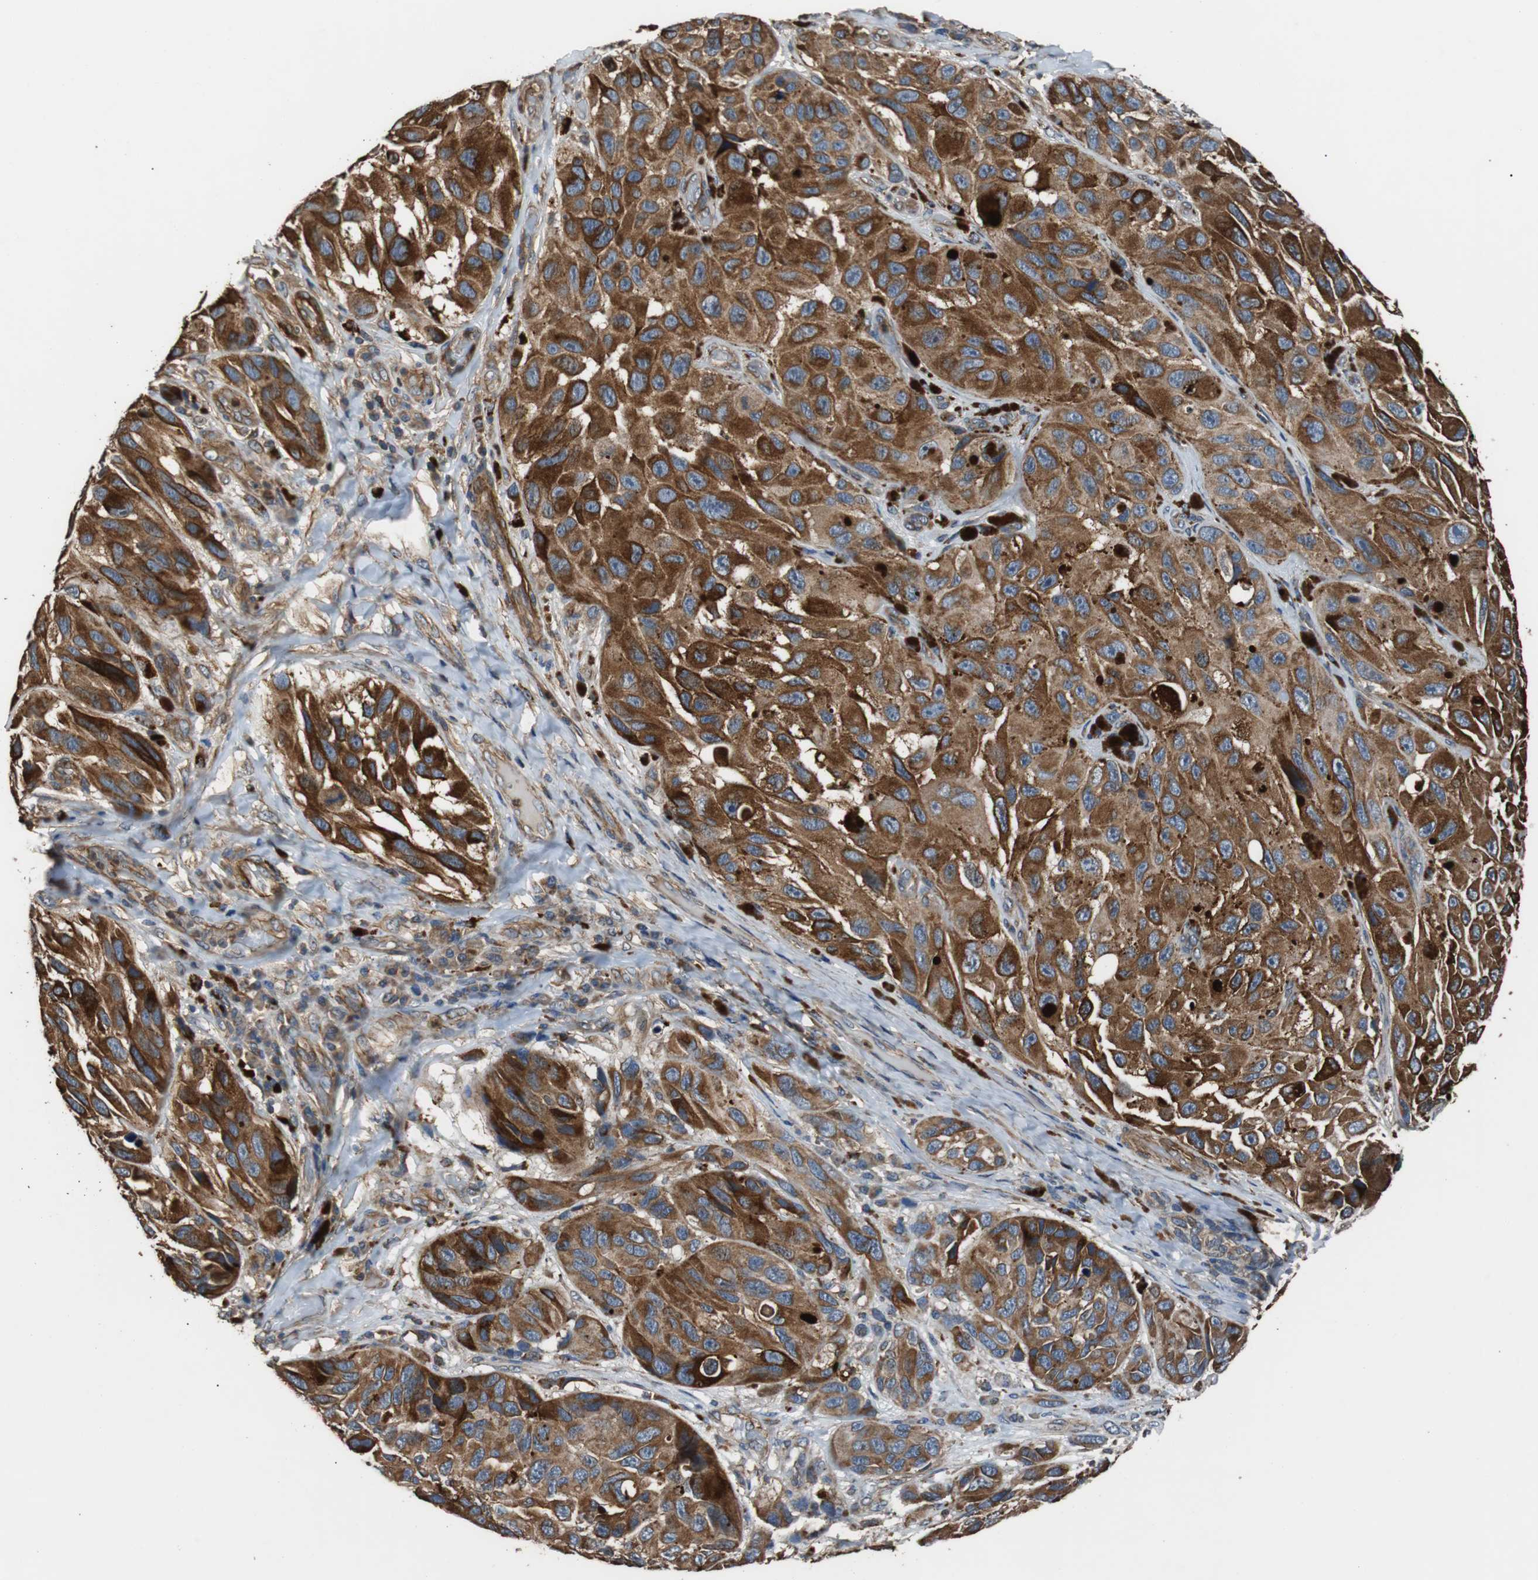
{"staining": {"intensity": "strong", "quantity": ">75%", "location": "cytoplasmic/membranous"}, "tissue": "melanoma", "cell_type": "Tumor cells", "image_type": "cancer", "snomed": [{"axis": "morphology", "description": "Malignant melanoma, NOS"}, {"axis": "topography", "description": "Skin"}], "caption": "Immunohistochemical staining of malignant melanoma demonstrates high levels of strong cytoplasmic/membranous expression in about >75% of tumor cells.", "gene": "PITRM1", "patient": {"sex": "female", "age": 73}}